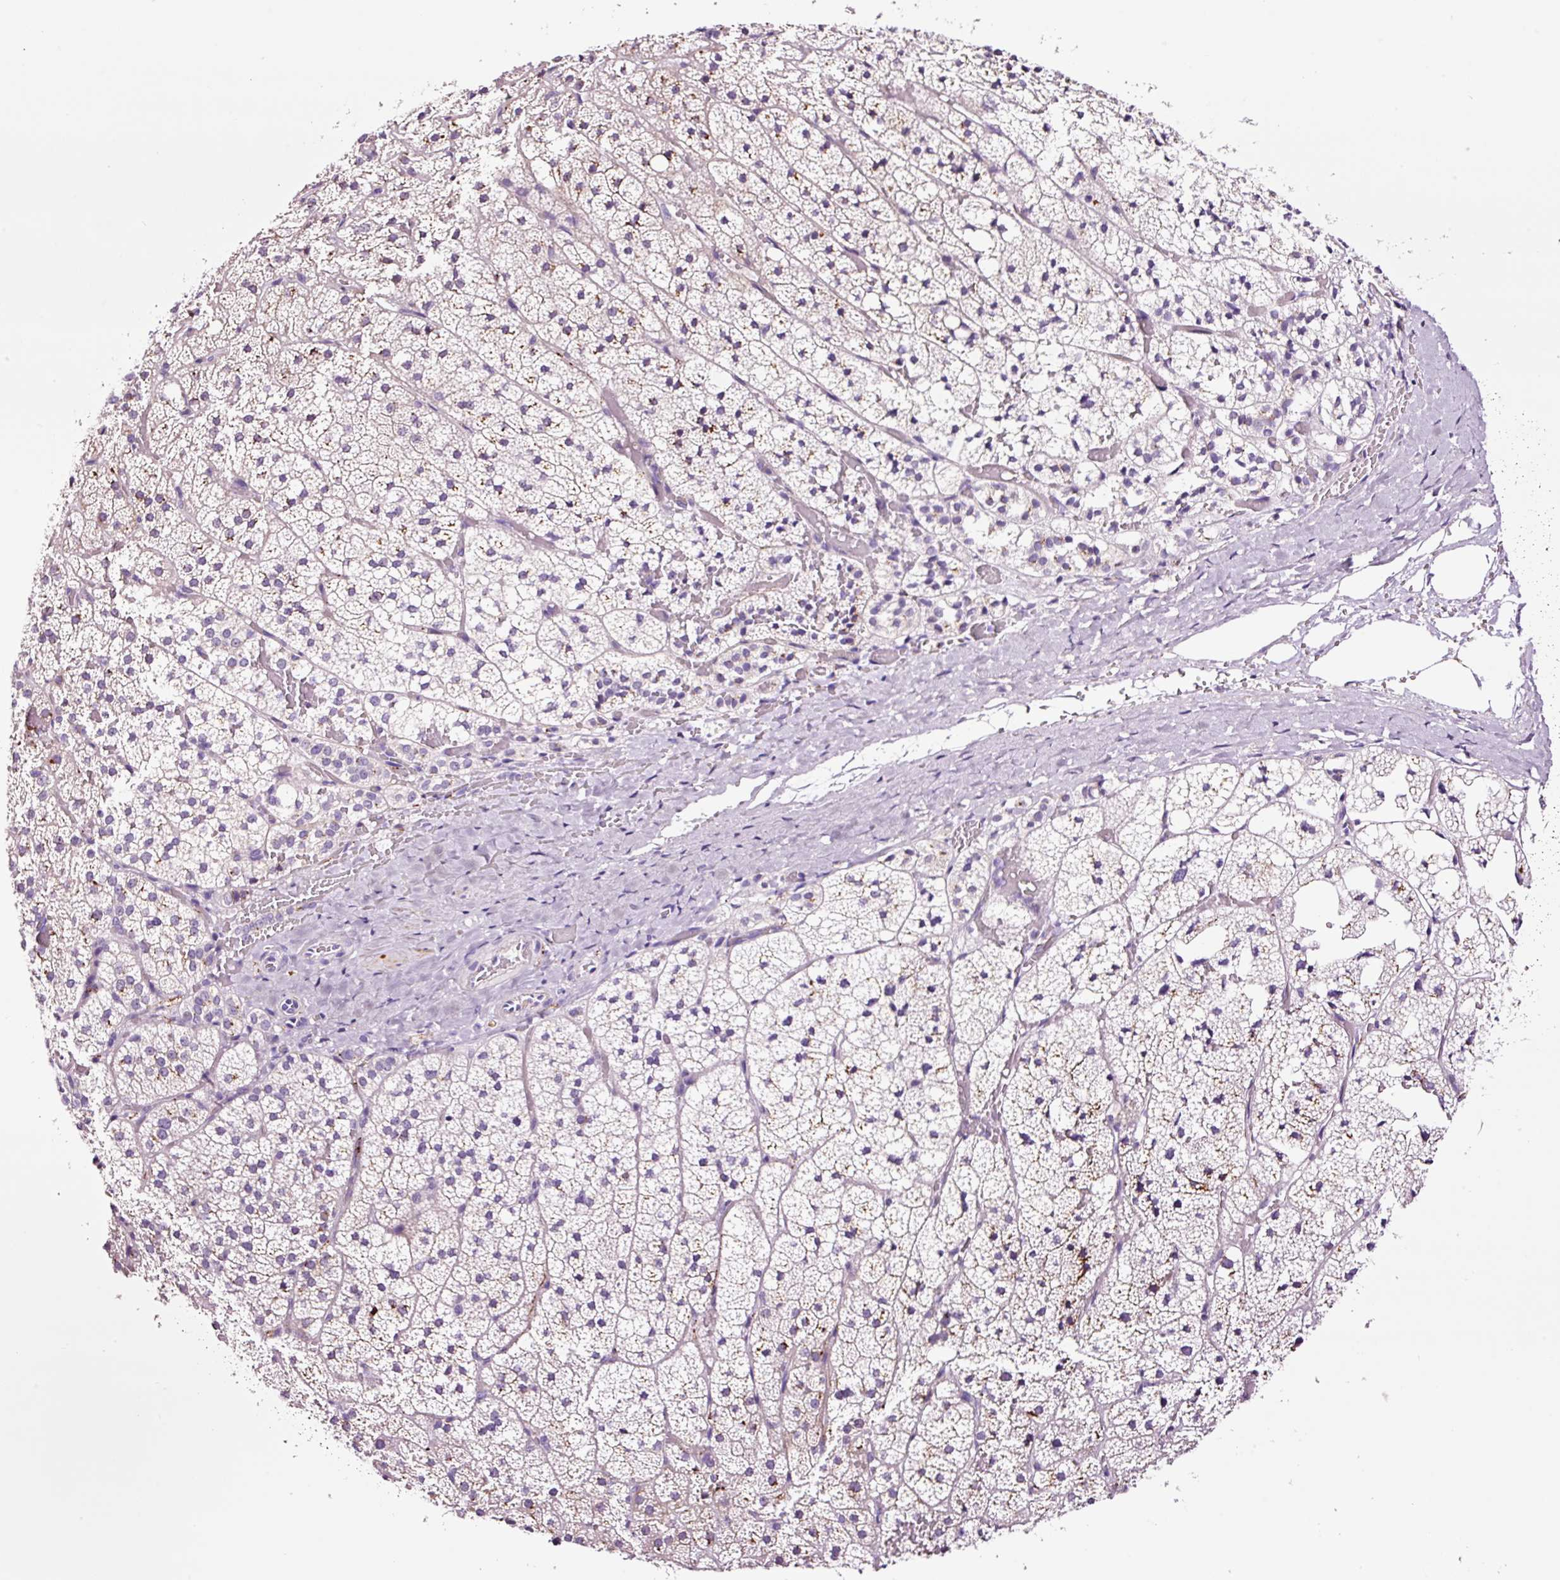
{"staining": {"intensity": "moderate", "quantity": "25%-75%", "location": "cytoplasmic/membranous"}, "tissue": "adrenal gland", "cell_type": "Glandular cells", "image_type": "normal", "snomed": [{"axis": "morphology", "description": "Normal tissue, NOS"}, {"axis": "topography", "description": "Adrenal gland"}], "caption": "IHC histopathology image of normal adrenal gland: human adrenal gland stained using IHC exhibits medium levels of moderate protein expression localized specifically in the cytoplasmic/membranous of glandular cells, appearing as a cytoplasmic/membranous brown color.", "gene": "PAM", "patient": {"sex": "male", "age": 53}}